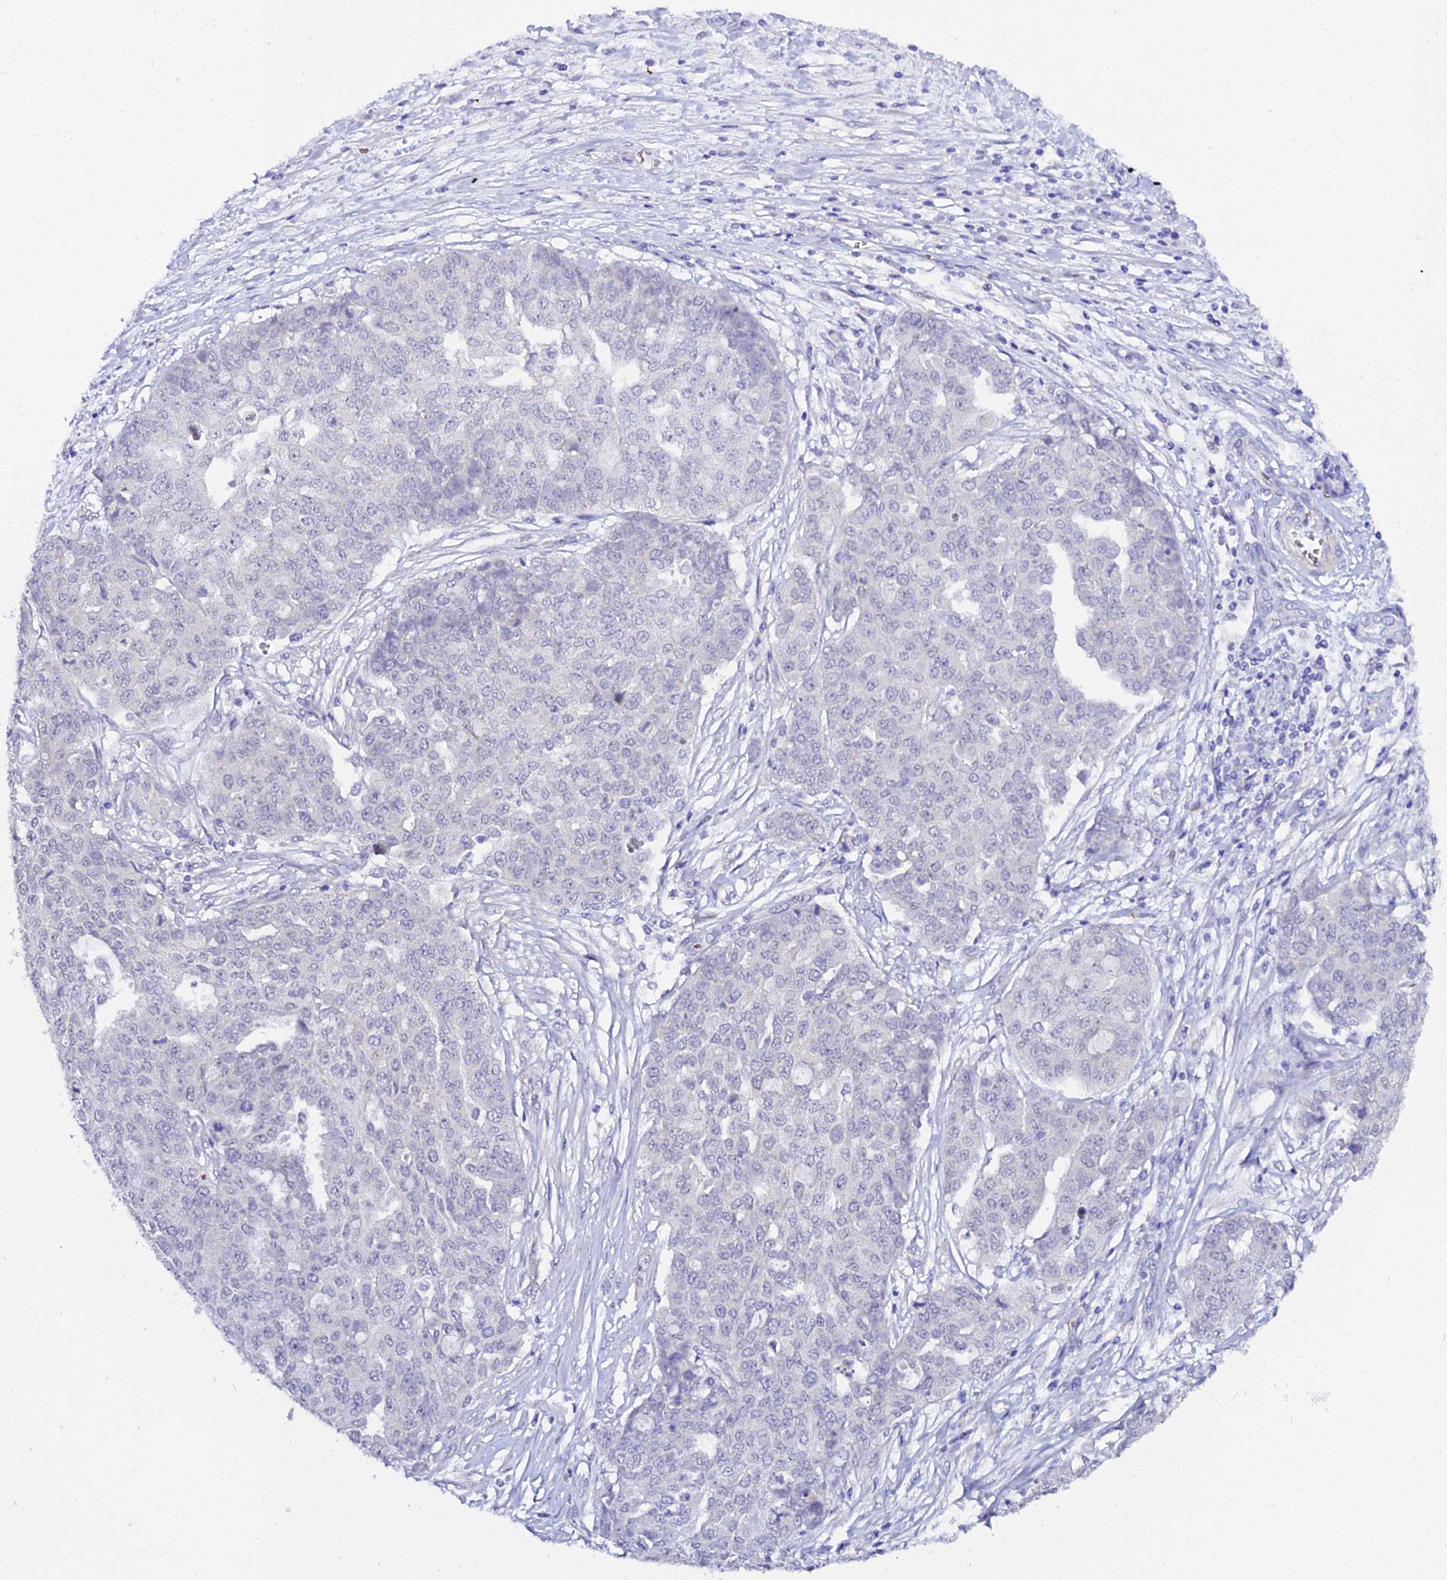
{"staining": {"intensity": "negative", "quantity": "none", "location": "none"}, "tissue": "ovarian cancer", "cell_type": "Tumor cells", "image_type": "cancer", "snomed": [{"axis": "morphology", "description": "Cystadenocarcinoma, serous, NOS"}, {"axis": "topography", "description": "Soft tissue"}, {"axis": "topography", "description": "Ovary"}], "caption": "Histopathology image shows no significant protein positivity in tumor cells of ovarian serous cystadenocarcinoma.", "gene": "CFAP45", "patient": {"sex": "female", "age": 57}}